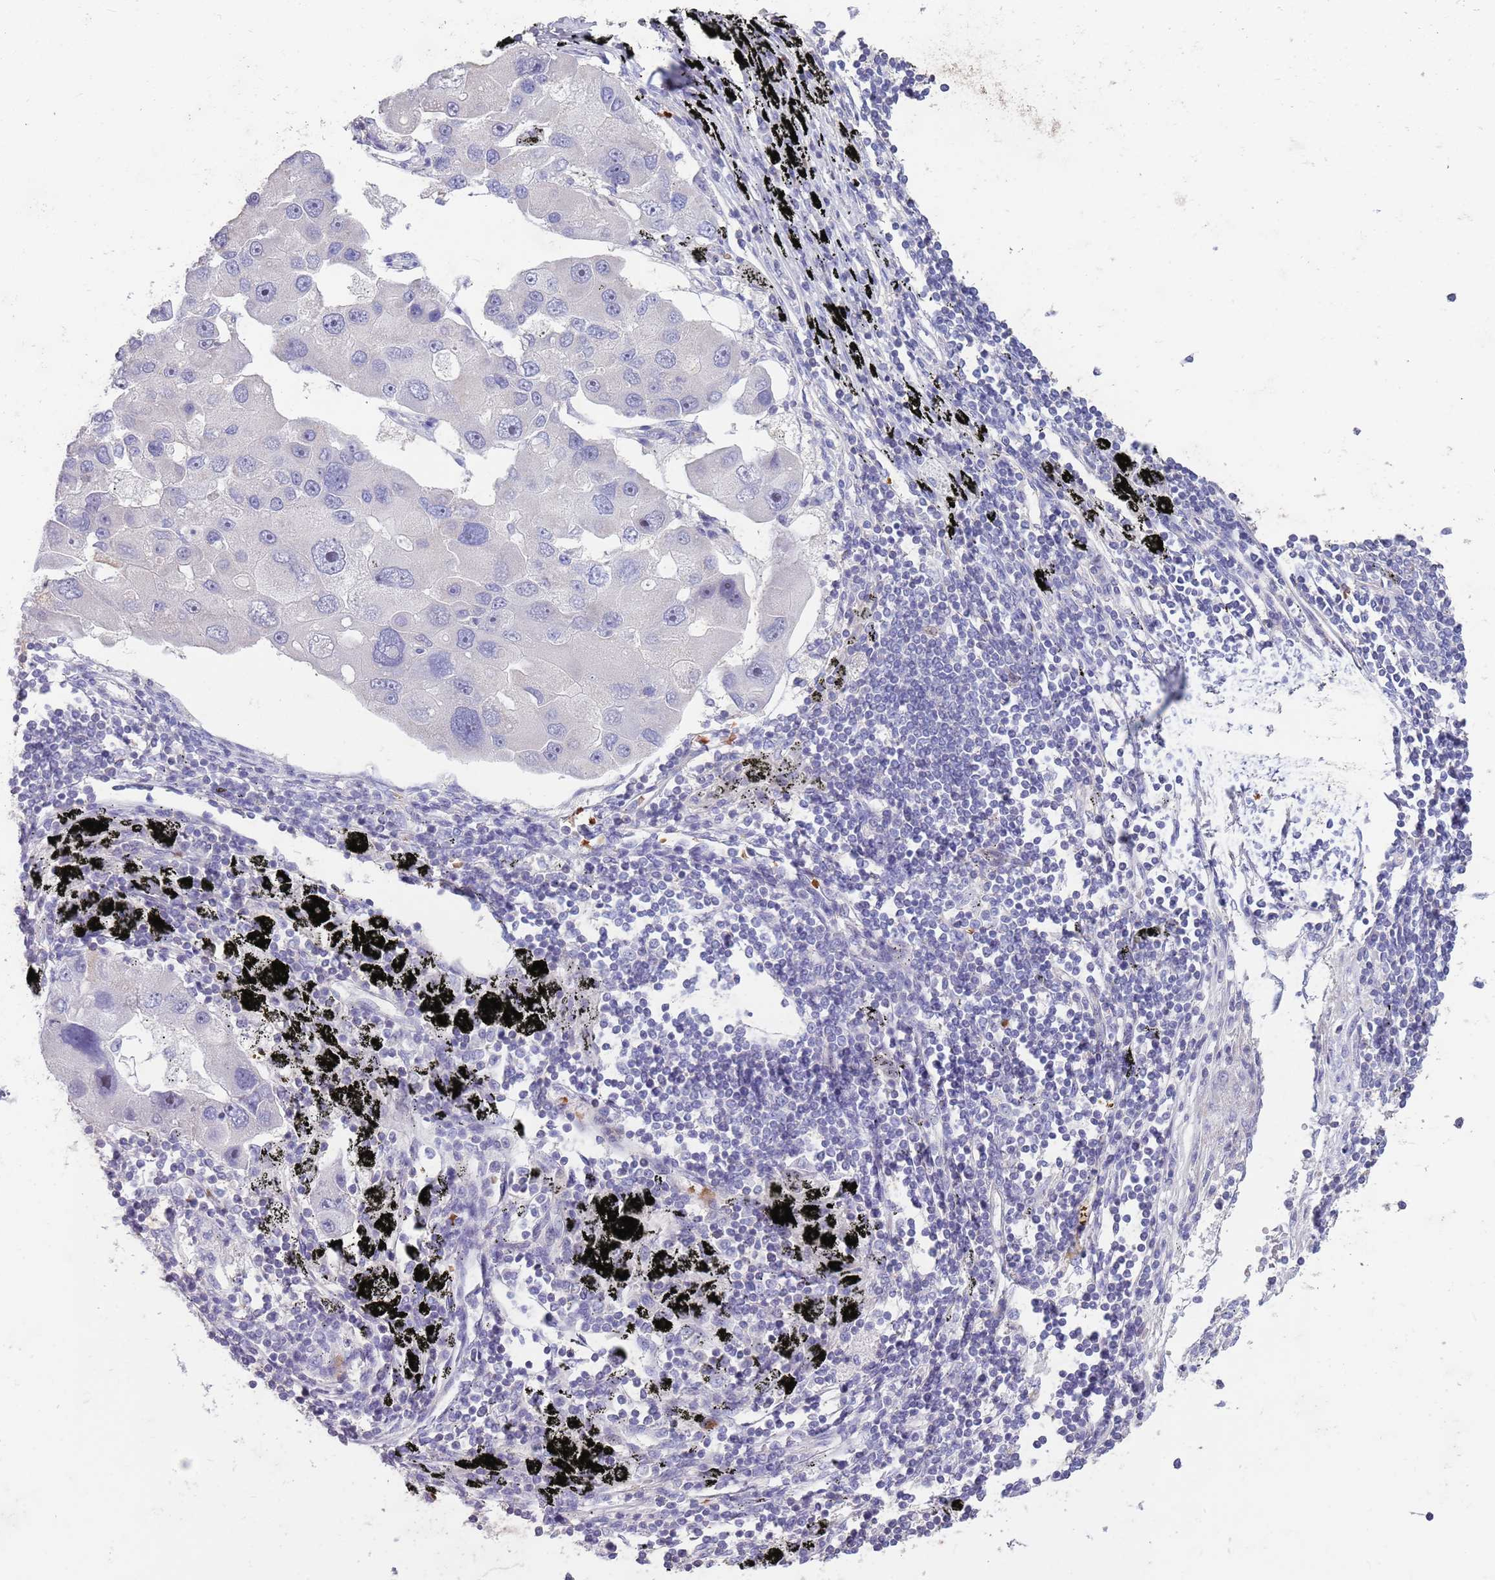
{"staining": {"intensity": "negative", "quantity": "none", "location": "none"}, "tissue": "lung cancer", "cell_type": "Tumor cells", "image_type": "cancer", "snomed": [{"axis": "morphology", "description": "Adenocarcinoma, NOS"}, {"axis": "topography", "description": "Lung"}], "caption": "Tumor cells show no significant protein staining in lung cancer.", "gene": "ZNF14", "patient": {"sex": "female", "age": 54}}